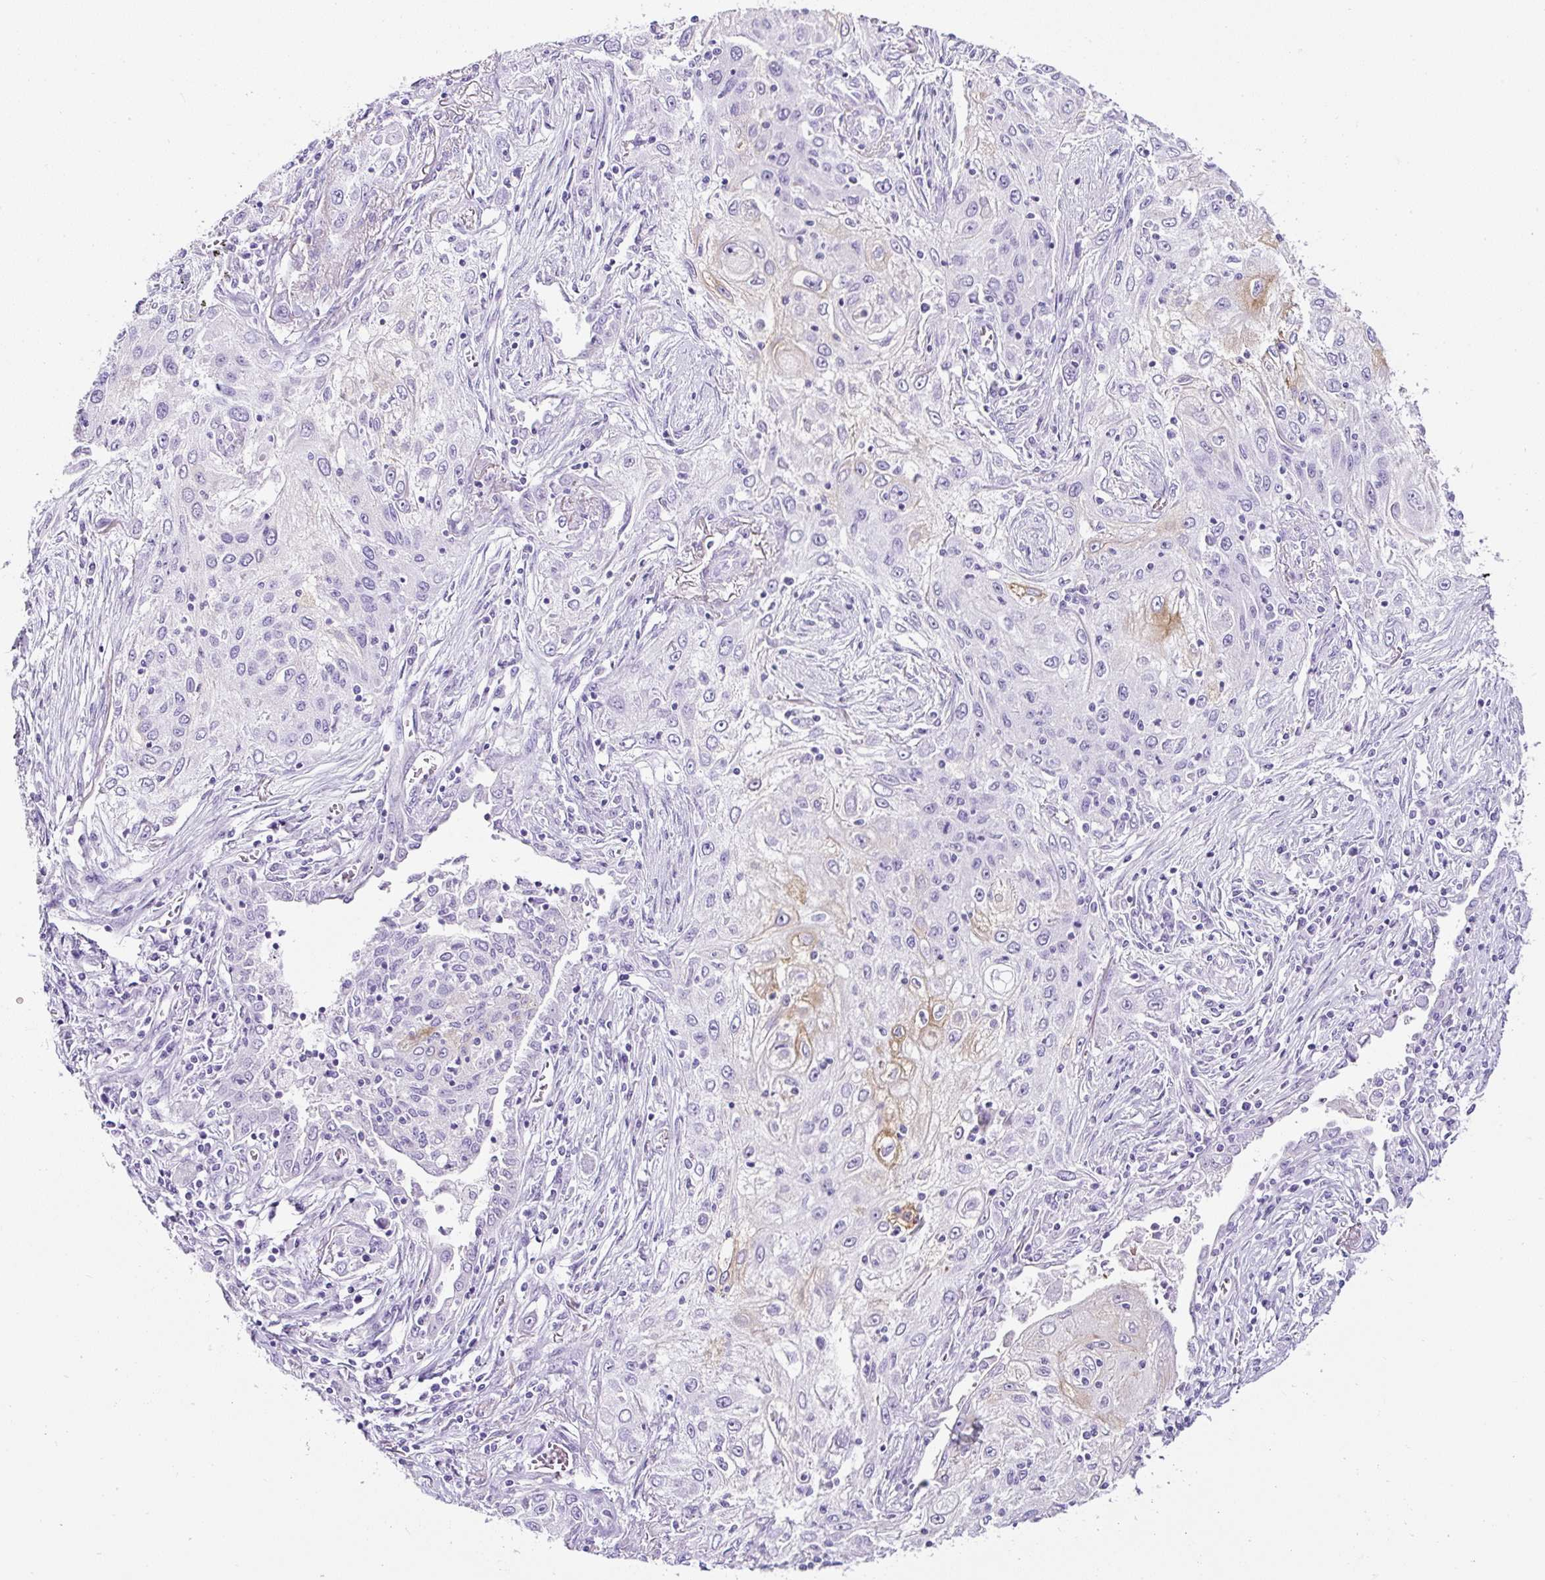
{"staining": {"intensity": "weak", "quantity": "<25%", "location": "cytoplasmic/membranous"}, "tissue": "lung cancer", "cell_type": "Tumor cells", "image_type": "cancer", "snomed": [{"axis": "morphology", "description": "Squamous cell carcinoma, NOS"}, {"axis": "topography", "description": "Lung"}], "caption": "This is an immunohistochemistry micrograph of human lung squamous cell carcinoma. There is no expression in tumor cells.", "gene": "TMEM200B", "patient": {"sex": "female", "age": 69}}